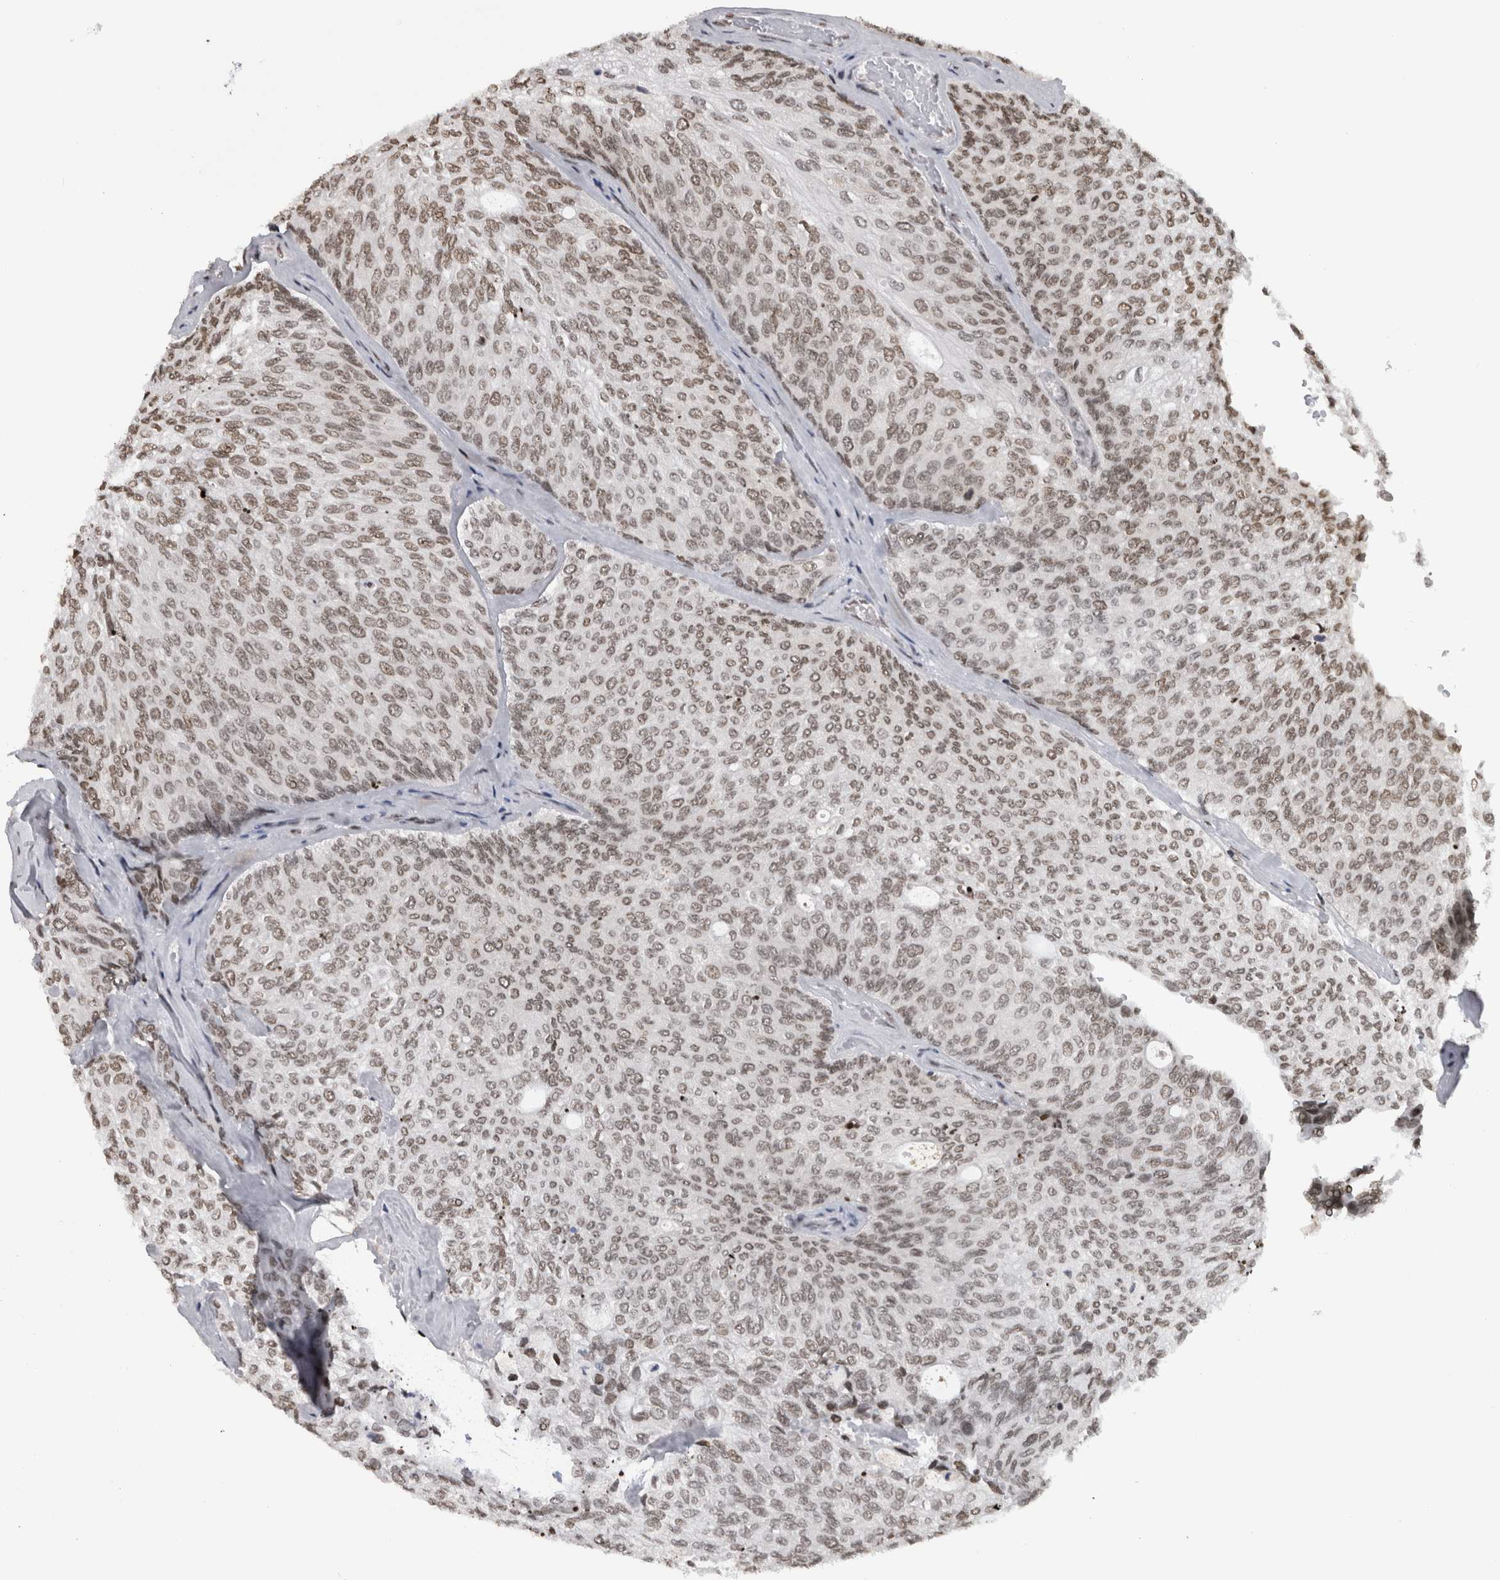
{"staining": {"intensity": "strong", "quantity": "25%-75%", "location": "nuclear"}, "tissue": "urothelial cancer", "cell_type": "Tumor cells", "image_type": "cancer", "snomed": [{"axis": "morphology", "description": "Urothelial carcinoma, Low grade"}, {"axis": "topography", "description": "Urinary bladder"}], "caption": "Urothelial carcinoma (low-grade) was stained to show a protein in brown. There is high levels of strong nuclear staining in about 25%-75% of tumor cells.", "gene": "ZSCAN2", "patient": {"sex": "female", "age": 79}}